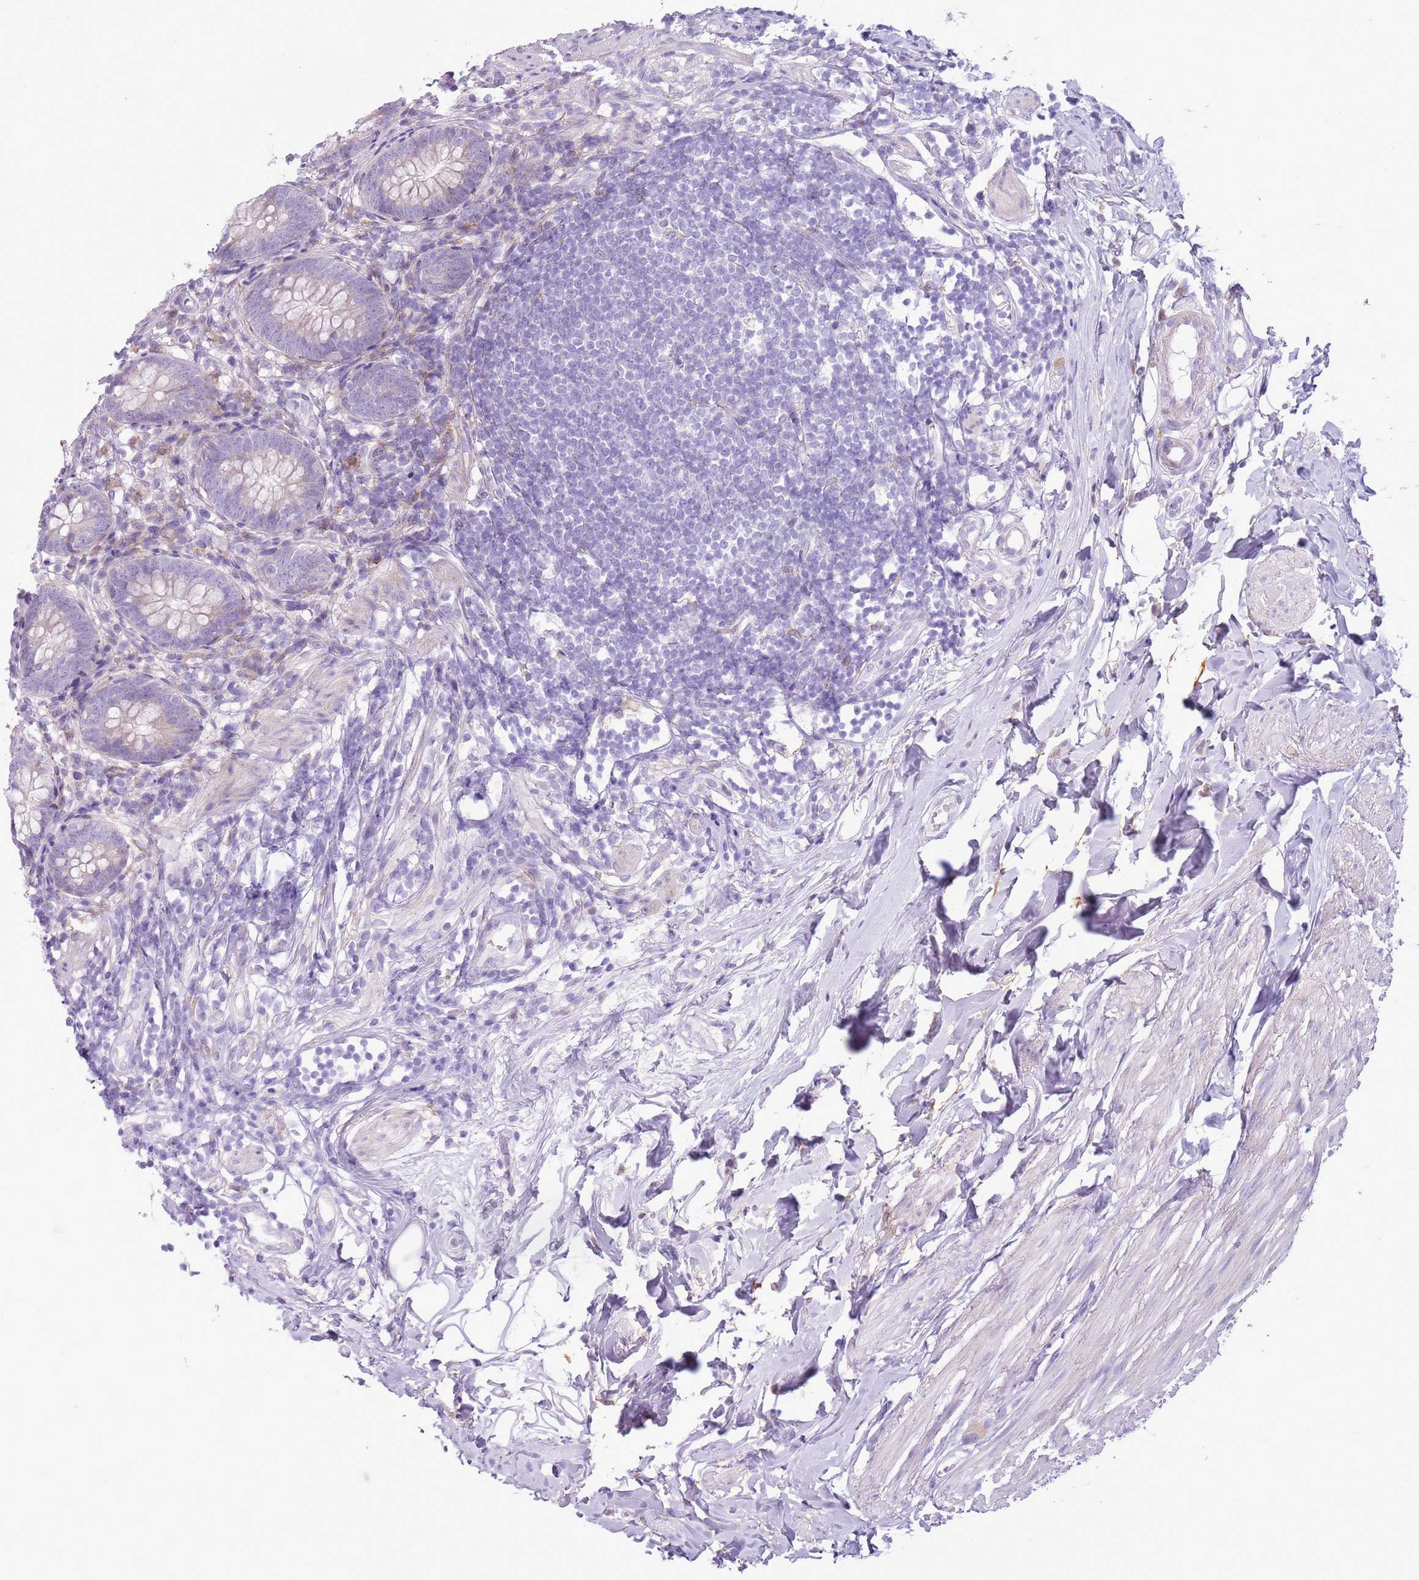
{"staining": {"intensity": "moderate", "quantity": "<25%", "location": "cytoplasmic/membranous"}, "tissue": "appendix", "cell_type": "Glandular cells", "image_type": "normal", "snomed": [{"axis": "morphology", "description": "Normal tissue, NOS"}, {"axis": "topography", "description": "Appendix"}], "caption": "Immunohistochemistry staining of unremarkable appendix, which displays low levels of moderate cytoplasmic/membranous positivity in about <25% of glandular cells indicating moderate cytoplasmic/membranous protein positivity. The staining was performed using DAB (3,3'-diaminobenzidine) (brown) for protein detection and nuclei were counterstained in hematoxylin (blue).", "gene": "OAF", "patient": {"sex": "female", "age": 62}}